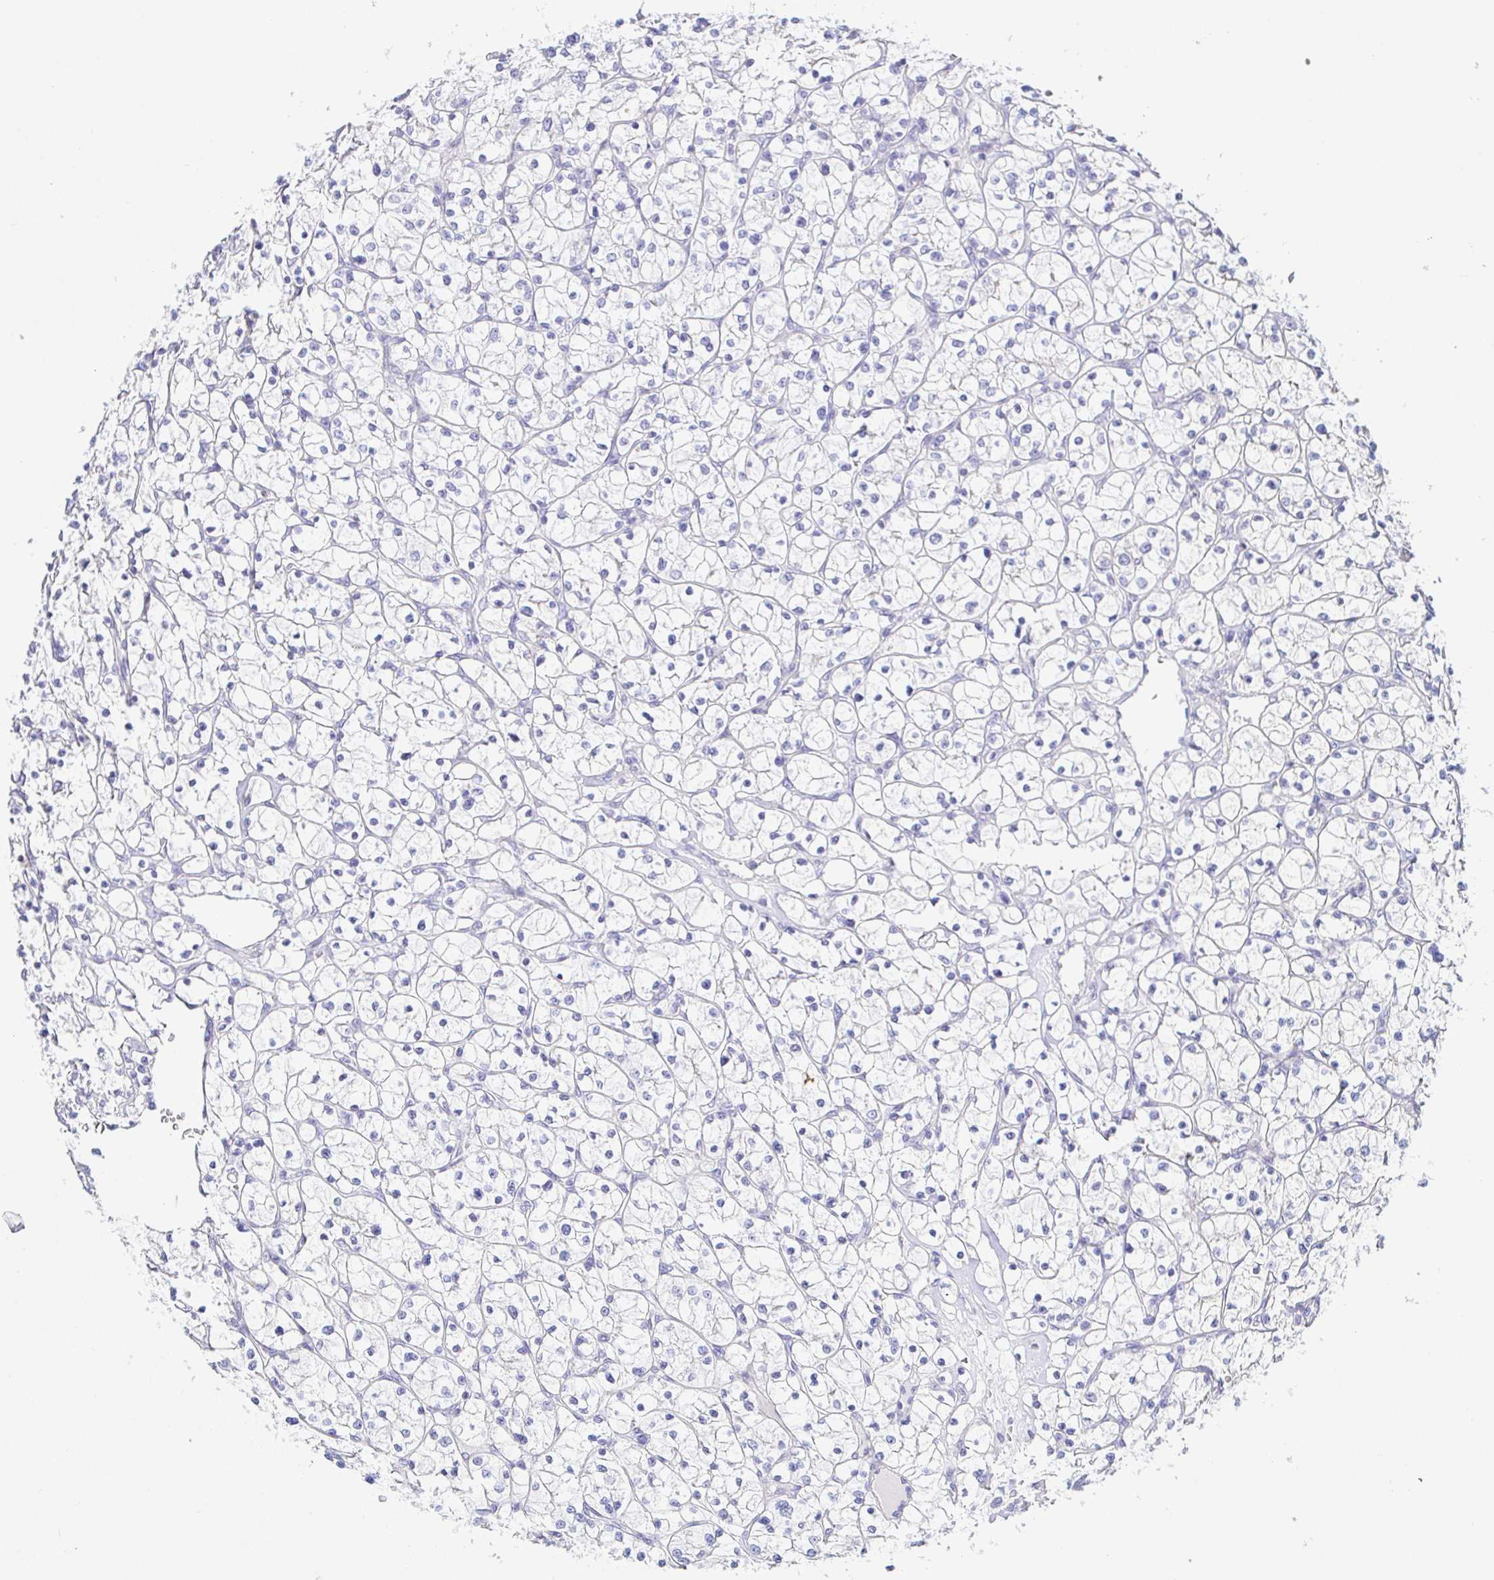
{"staining": {"intensity": "negative", "quantity": "none", "location": "none"}, "tissue": "renal cancer", "cell_type": "Tumor cells", "image_type": "cancer", "snomed": [{"axis": "morphology", "description": "Adenocarcinoma, NOS"}, {"axis": "topography", "description": "Kidney"}], "caption": "Immunohistochemistry (IHC) histopathology image of neoplastic tissue: renal cancer (adenocarcinoma) stained with DAB exhibits no significant protein positivity in tumor cells. (DAB (3,3'-diaminobenzidine) immunohistochemistry (IHC) visualized using brightfield microscopy, high magnification).", "gene": "PINLYP", "patient": {"sex": "female", "age": 64}}